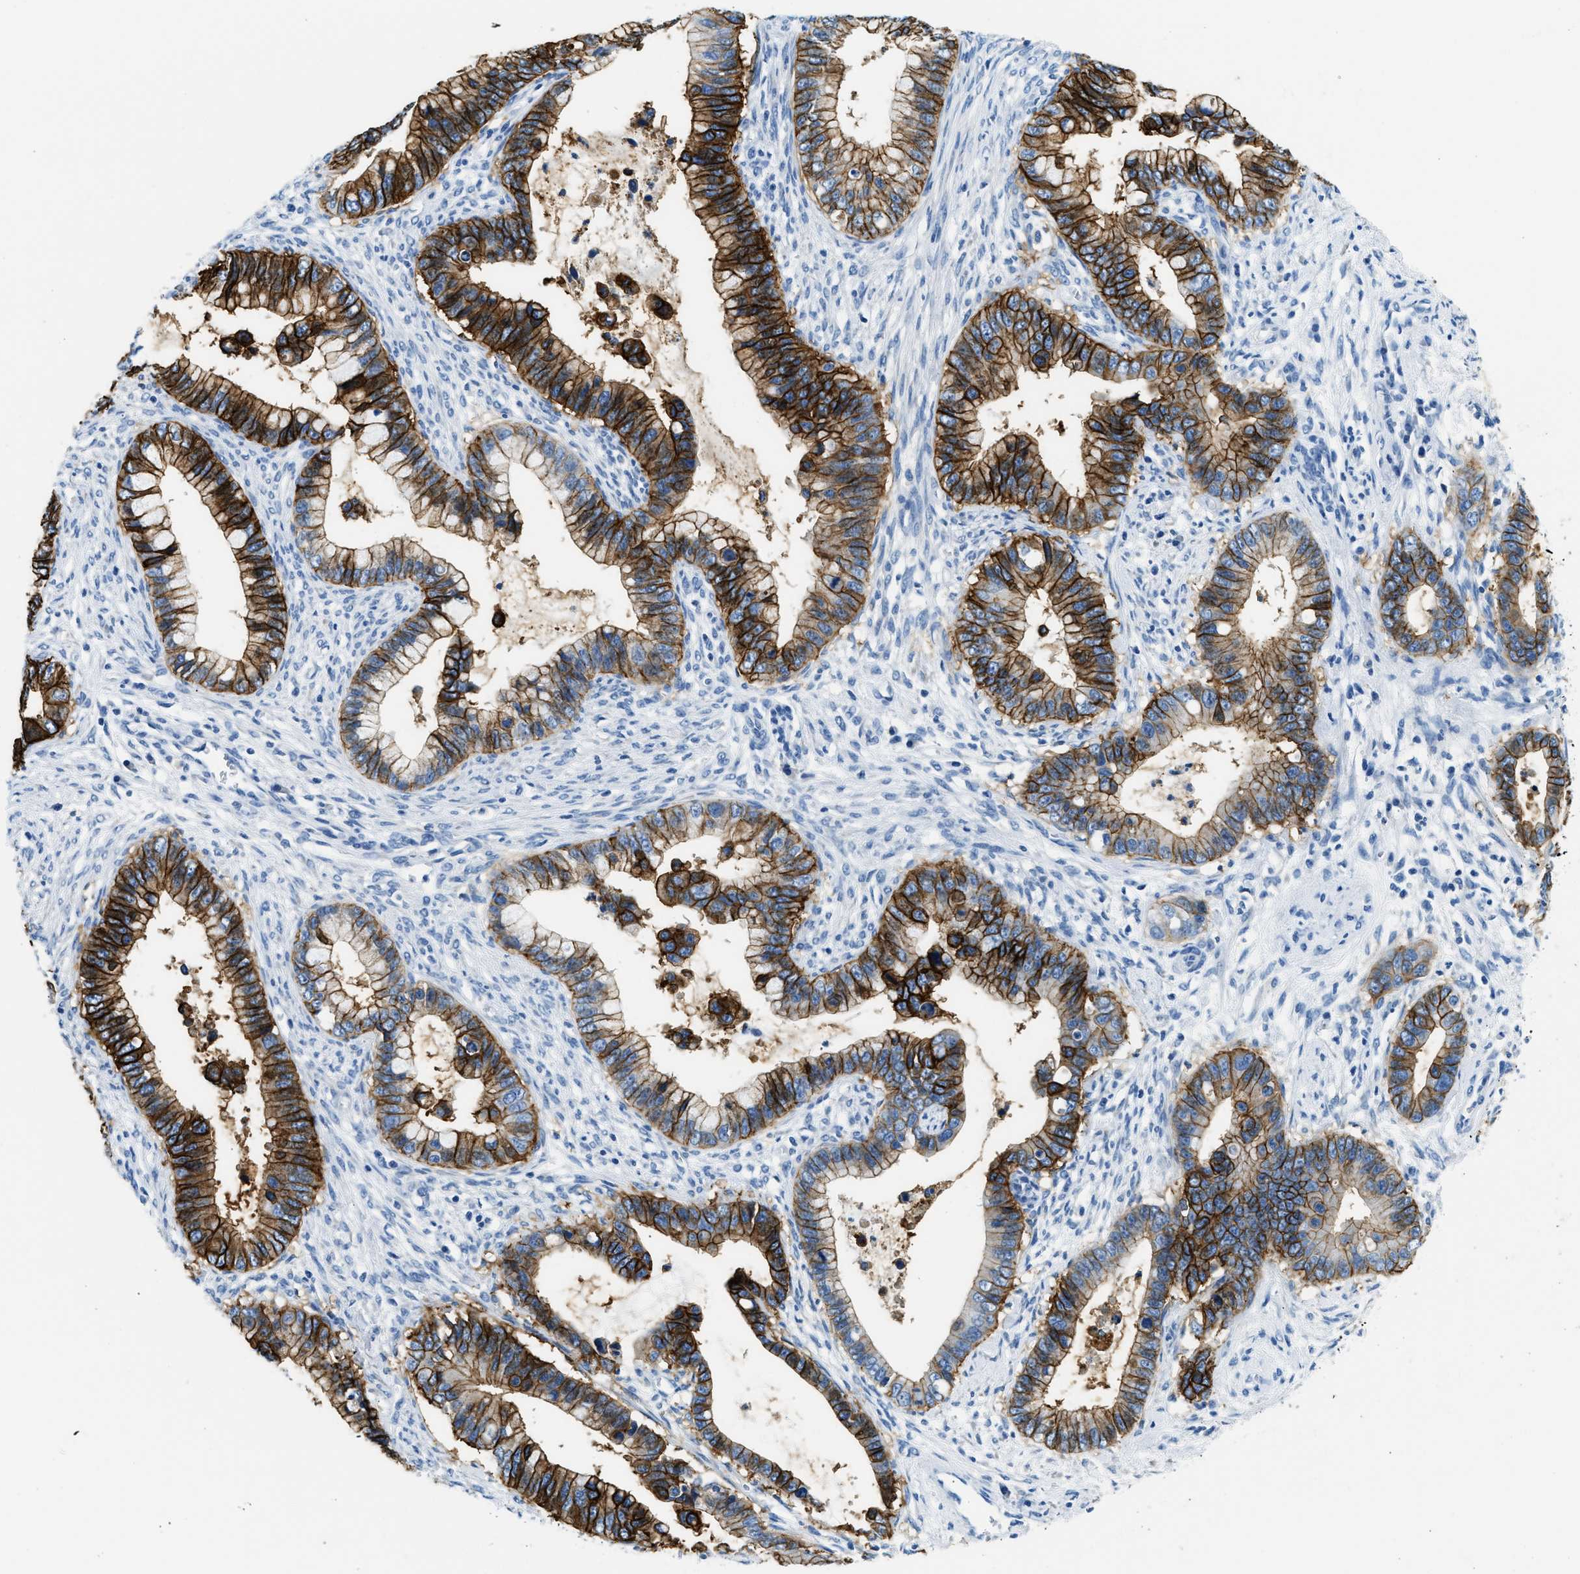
{"staining": {"intensity": "strong", "quantity": ">75%", "location": "cytoplasmic/membranous"}, "tissue": "cervical cancer", "cell_type": "Tumor cells", "image_type": "cancer", "snomed": [{"axis": "morphology", "description": "Adenocarcinoma, NOS"}, {"axis": "topography", "description": "Cervix"}], "caption": "Immunohistochemistry staining of cervical cancer (adenocarcinoma), which exhibits high levels of strong cytoplasmic/membranous positivity in about >75% of tumor cells indicating strong cytoplasmic/membranous protein expression. The staining was performed using DAB (brown) for protein detection and nuclei were counterstained in hematoxylin (blue).", "gene": "CLDN18", "patient": {"sex": "female", "age": 44}}